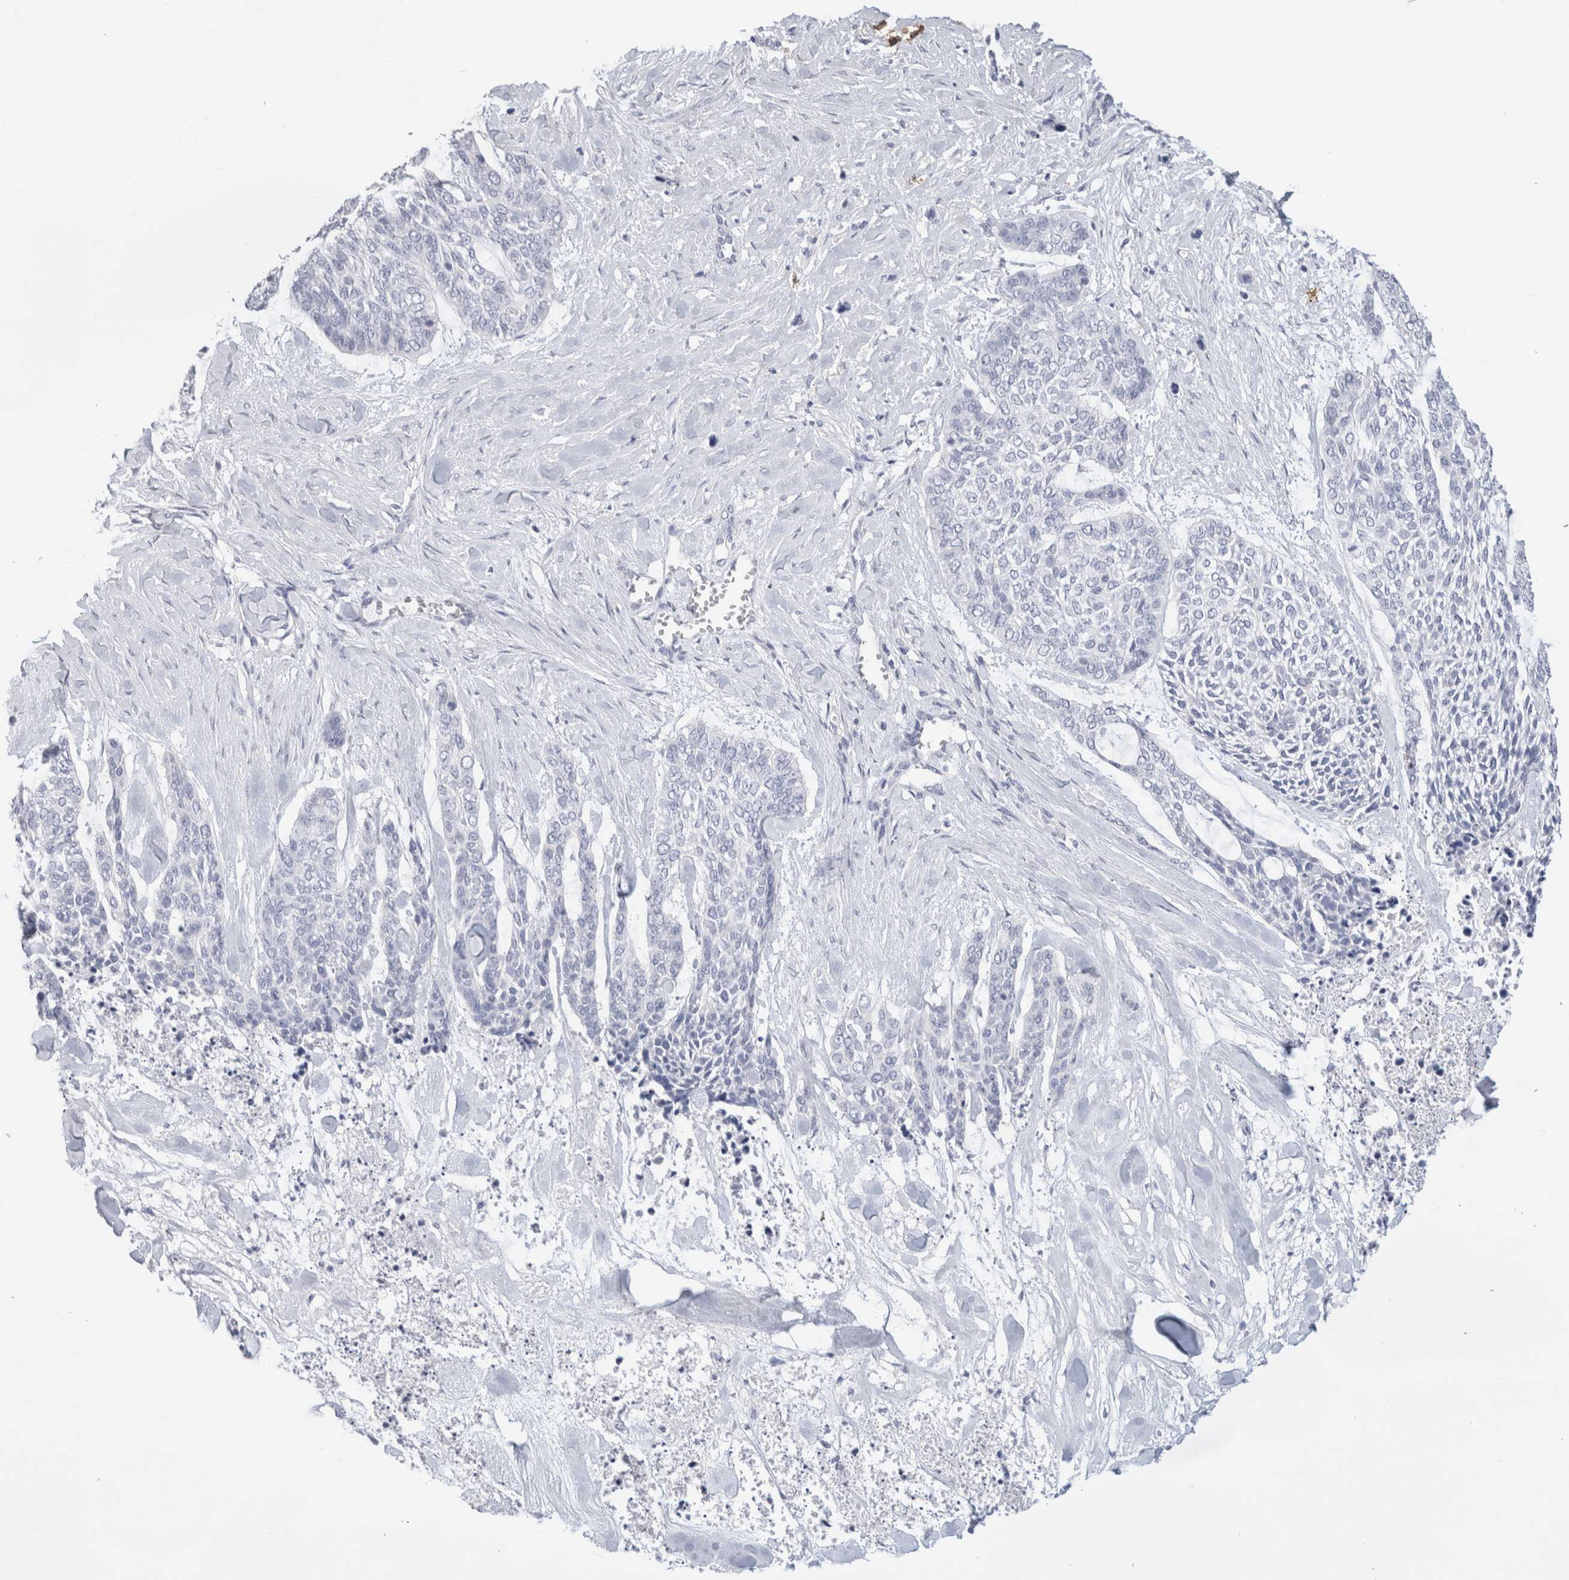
{"staining": {"intensity": "negative", "quantity": "none", "location": "none"}, "tissue": "skin cancer", "cell_type": "Tumor cells", "image_type": "cancer", "snomed": [{"axis": "morphology", "description": "Basal cell carcinoma"}, {"axis": "topography", "description": "Skin"}], "caption": "Immunohistochemistry image of neoplastic tissue: basal cell carcinoma (skin) stained with DAB displays no significant protein expression in tumor cells.", "gene": "CD38", "patient": {"sex": "female", "age": 64}}